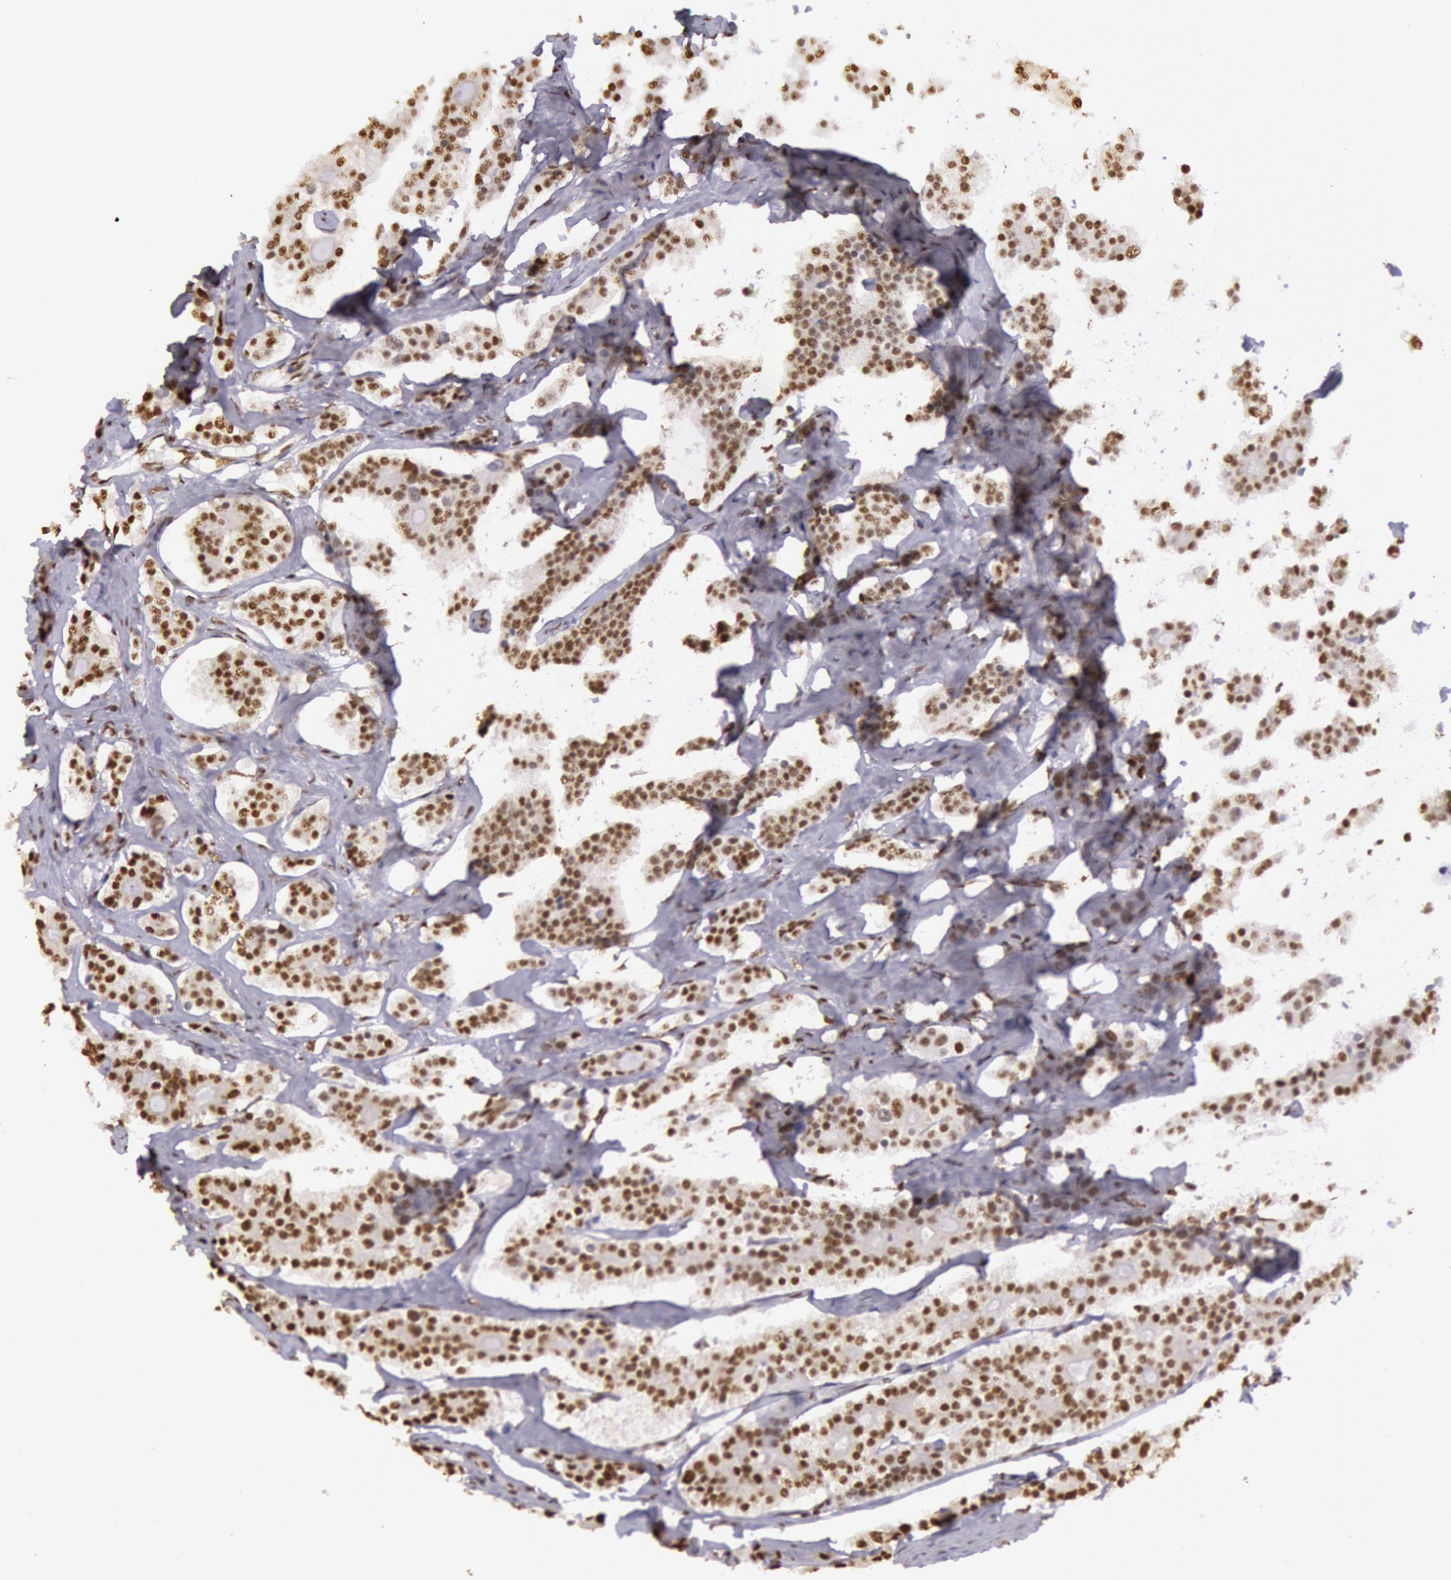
{"staining": {"intensity": "strong", "quantity": ">75%", "location": "nuclear"}, "tissue": "carcinoid", "cell_type": "Tumor cells", "image_type": "cancer", "snomed": [{"axis": "morphology", "description": "Carcinoid, malignant, NOS"}, {"axis": "topography", "description": "Small intestine"}], "caption": "Immunohistochemistry (IHC) of human malignant carcinoid shows high levels of strong nuclear expression in approximately >75% of tumor cells.", "gene": "HNRNPH2", "patient": {"sex": "male", "age": 63}}